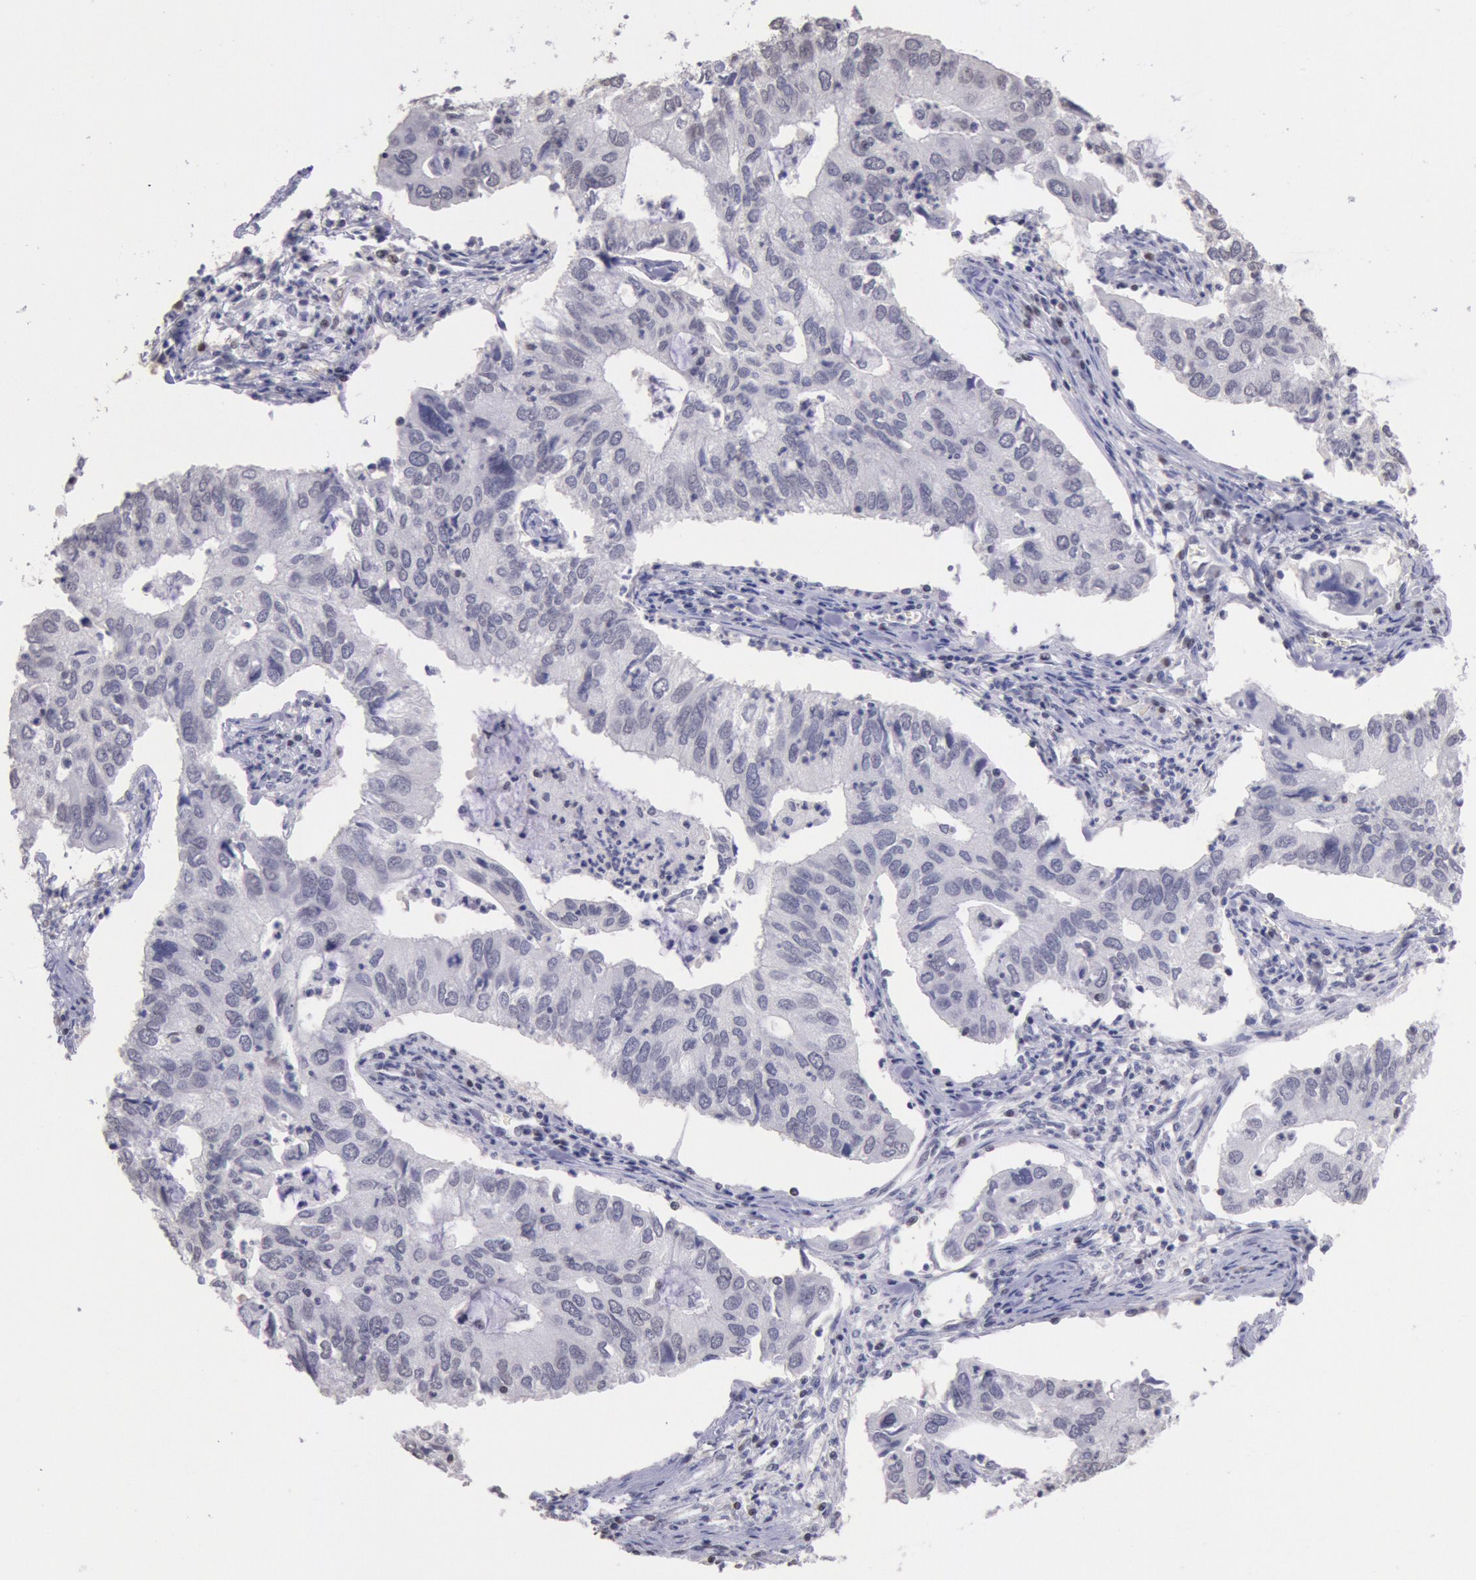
{"staining": {"intensity": "negative", "quantity": "none", "location": "none"}, "tissue": "lung cancer", "cell_type": "Tumor cells", "image_type": "cancer", "snomed": [{"axis": "morphology", "description": "Adenocarcinoma, NOS"}, {"axis": "topography", "description": "Lung"}], "caption": "There is no significant positivity in tumor cells of lung cancer (adenocarcinoma).", "gene": "MYH7", "patient": {"sex": "male", "age": 48}}